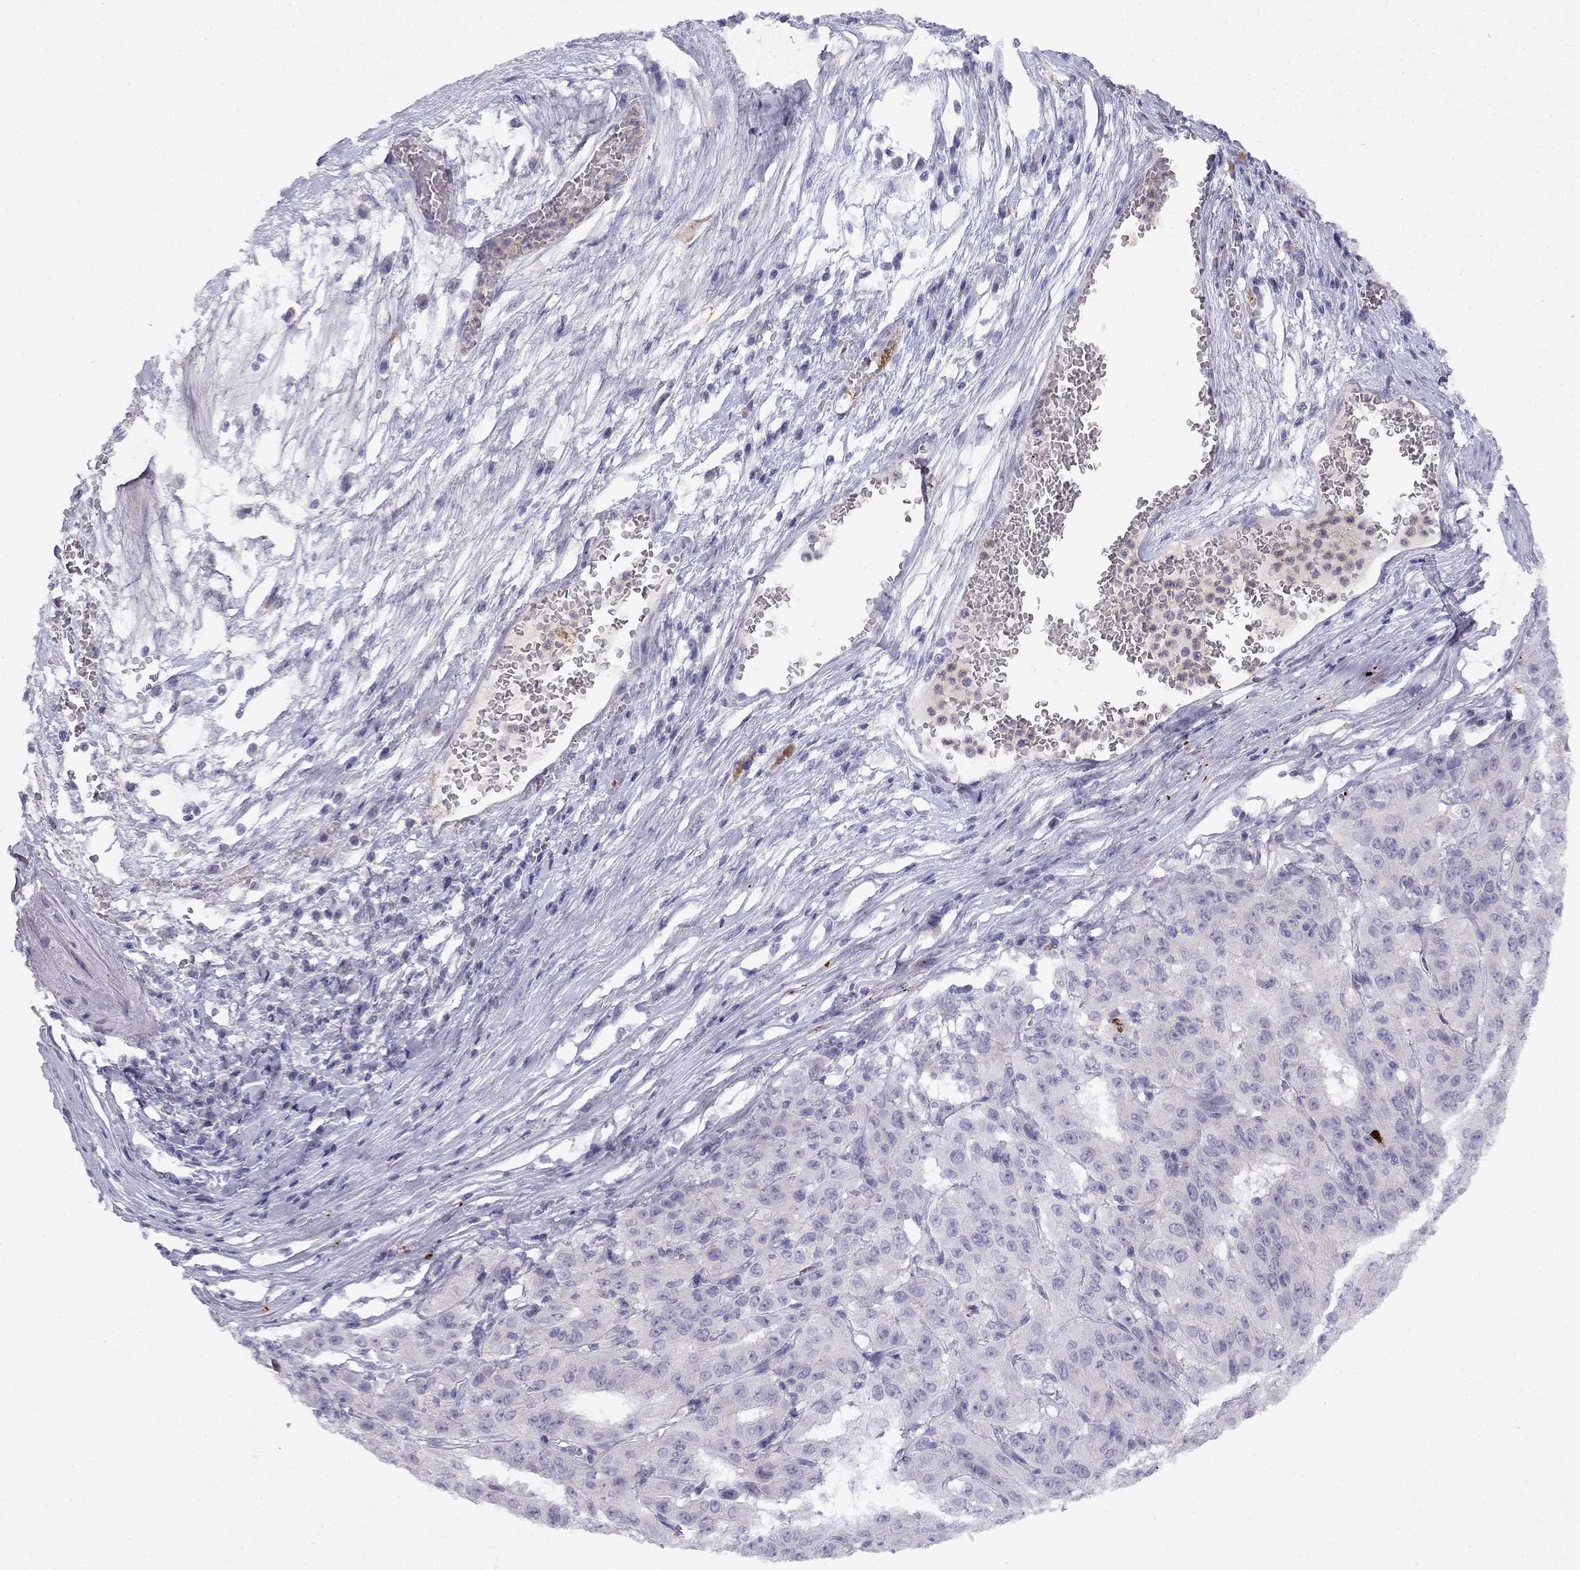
{"staining": {"intensity": "negative", "quantity": "none", "location": "none"}, "tissue": "pancreatic cancer", "cell_type": "Tumor cells", "image_type": "cancer", "snomed": [{"axis": "morphology", "description": "Adenocarcinoma, NOS"}, {"axis": "topography", "description": "Pancreas"}], "caption": "Protein analysis of pancreatic cancer (adenocarcinoma) demonstrates no significant staining in tumor cells.", "gene": "SLC6A4", "patient": {"sex": "male", "age": 63}}